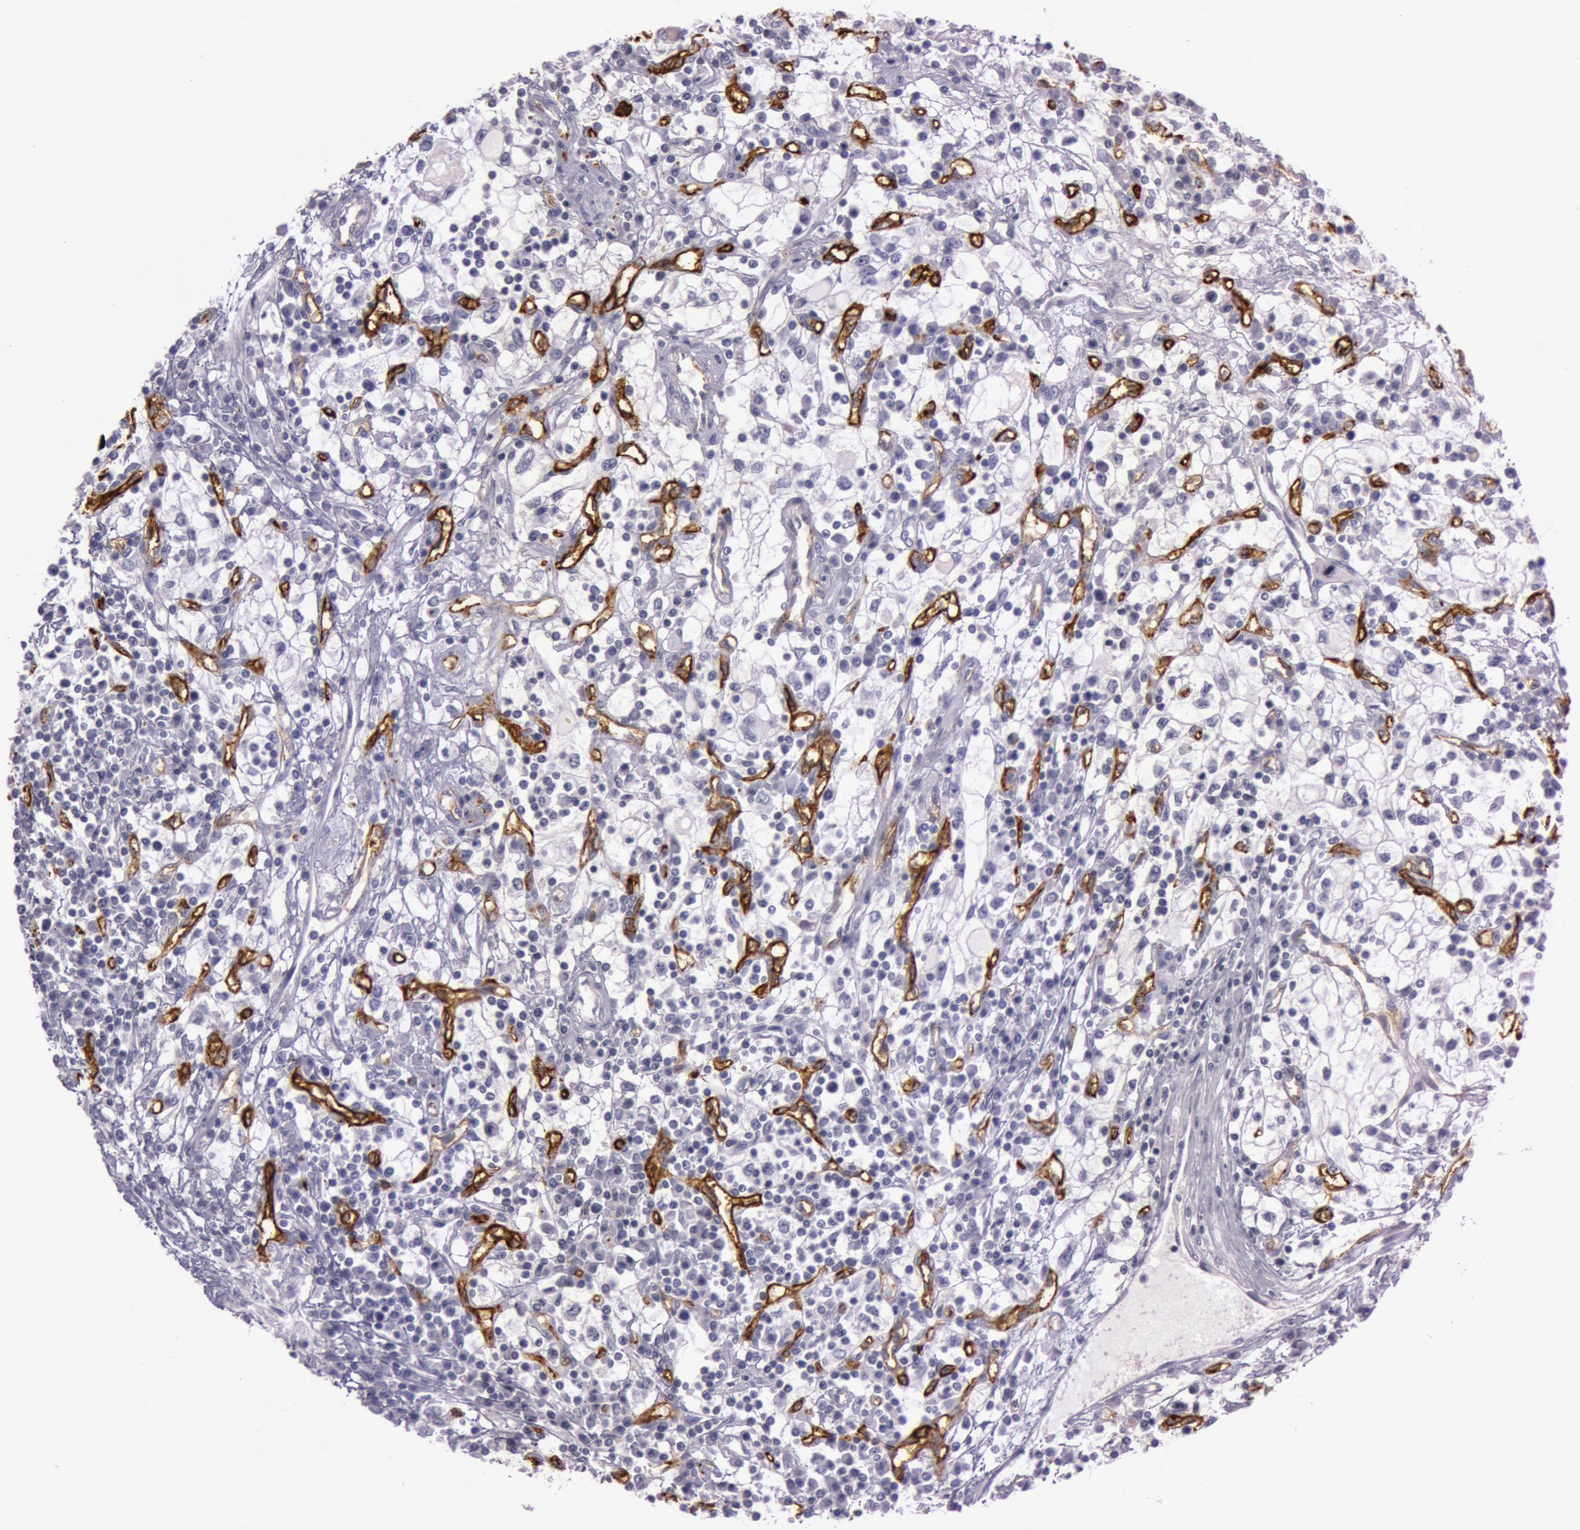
{"staining": {"intensity": "negative", "quantity": "none", "location": "none"}, "tissue": "renal cancer", "cell_type": "Tumor cells", "image_type": "cancer", "snomed": [{"axis": "morphology", "description": "Adenocarcinoma, NOS"}, {"axis": "topography", "description": "Kidney"}], "caption": "There is no significant staining in tumor cells of adenocarcinoma (renal).", "gene": "FOLH1", "patient": {"sex": "male", "age": 82}}